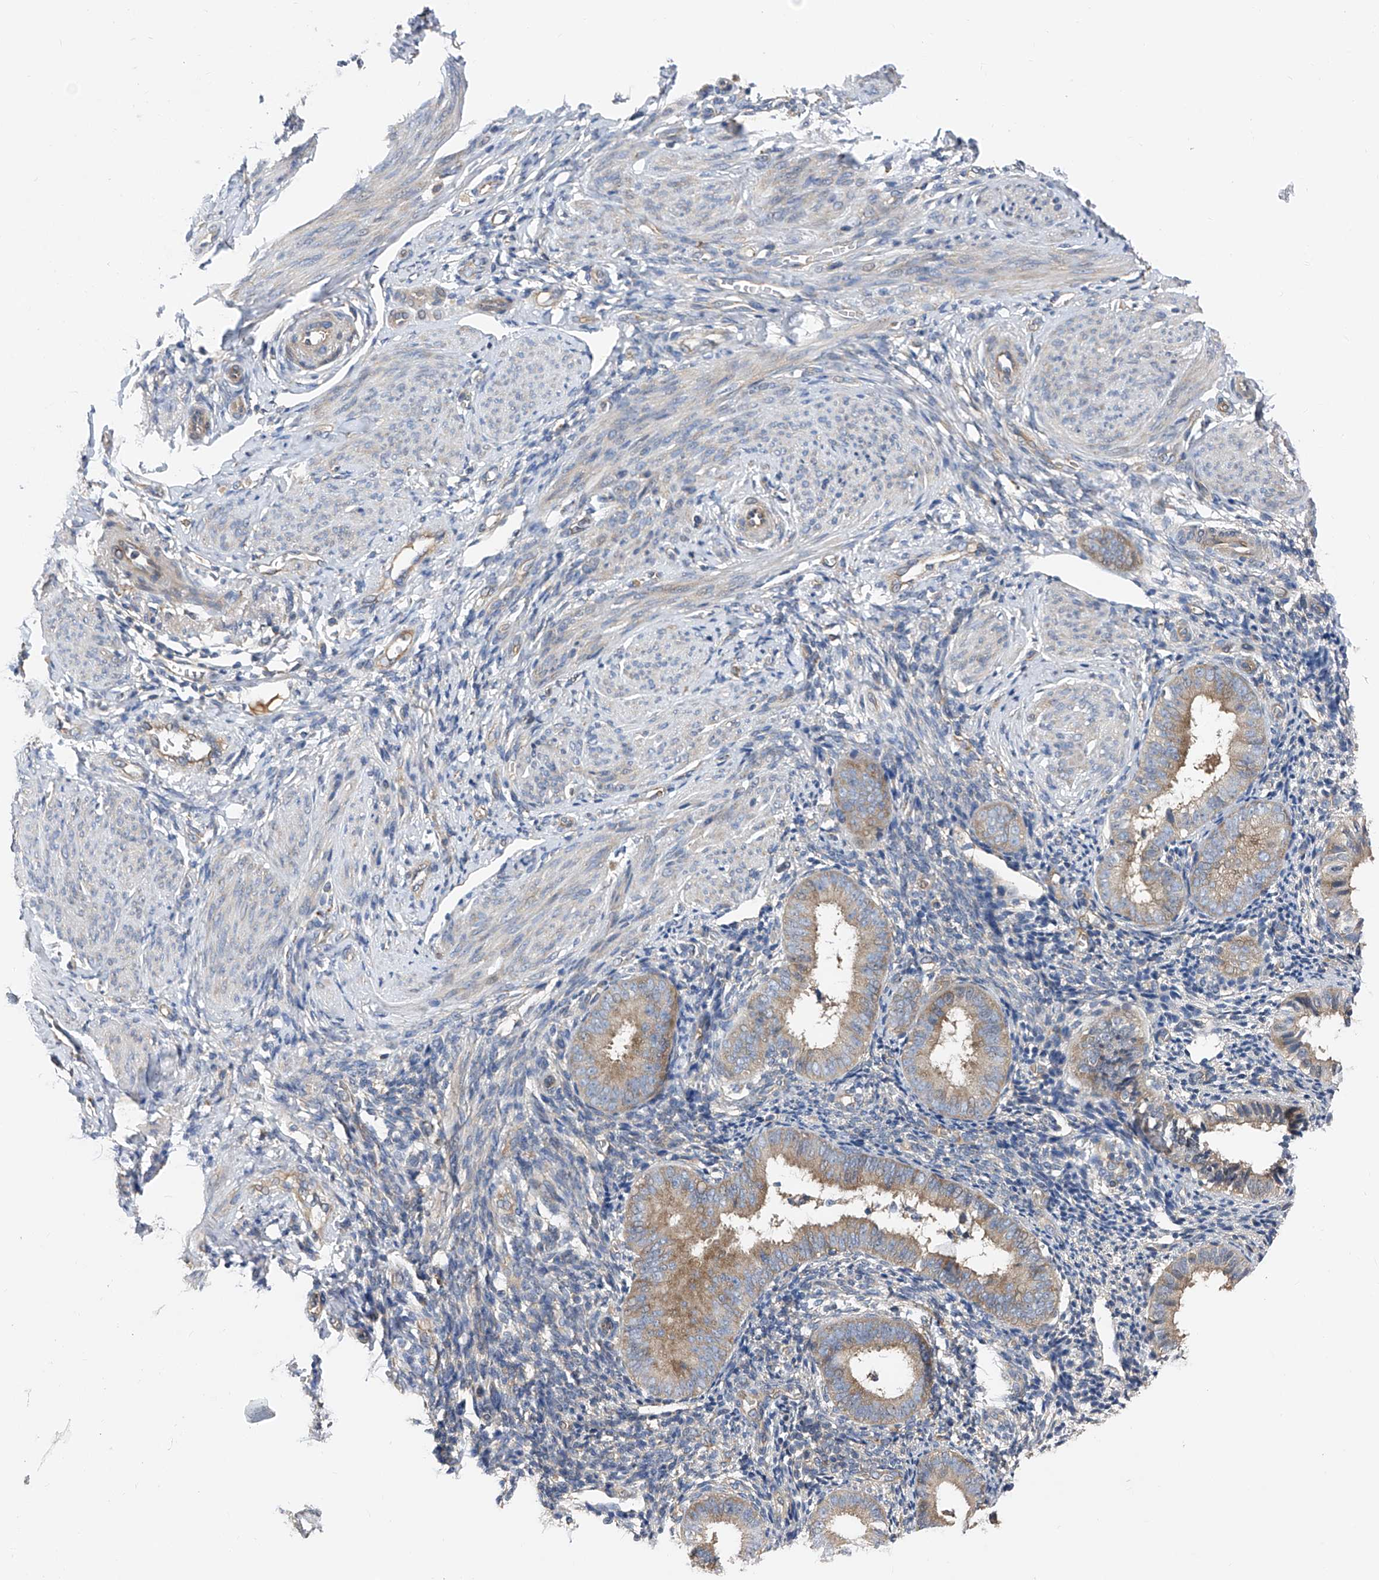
{"staining": {"intensity": "negative", "quantity": "none", "location": "none"}, "tissue": "endometrium", "cell_type": "Cells in endometrial stroma", "image_type": "normal", "snomed": [{"axis": "morphology", "description": "Normal tissue, NOS"}, {"axis": "topography", "description": "Uterus"}, {"axis": "topography", "description": "Endometrium"}], "caption": "A high-resolution micrograph shows IHC staining of unremarkable endometrium, which shows no significant positivity in cells in endometrial stroma.", "gene": "PTK2", "patient": {"sex": "female", "age": 48}}